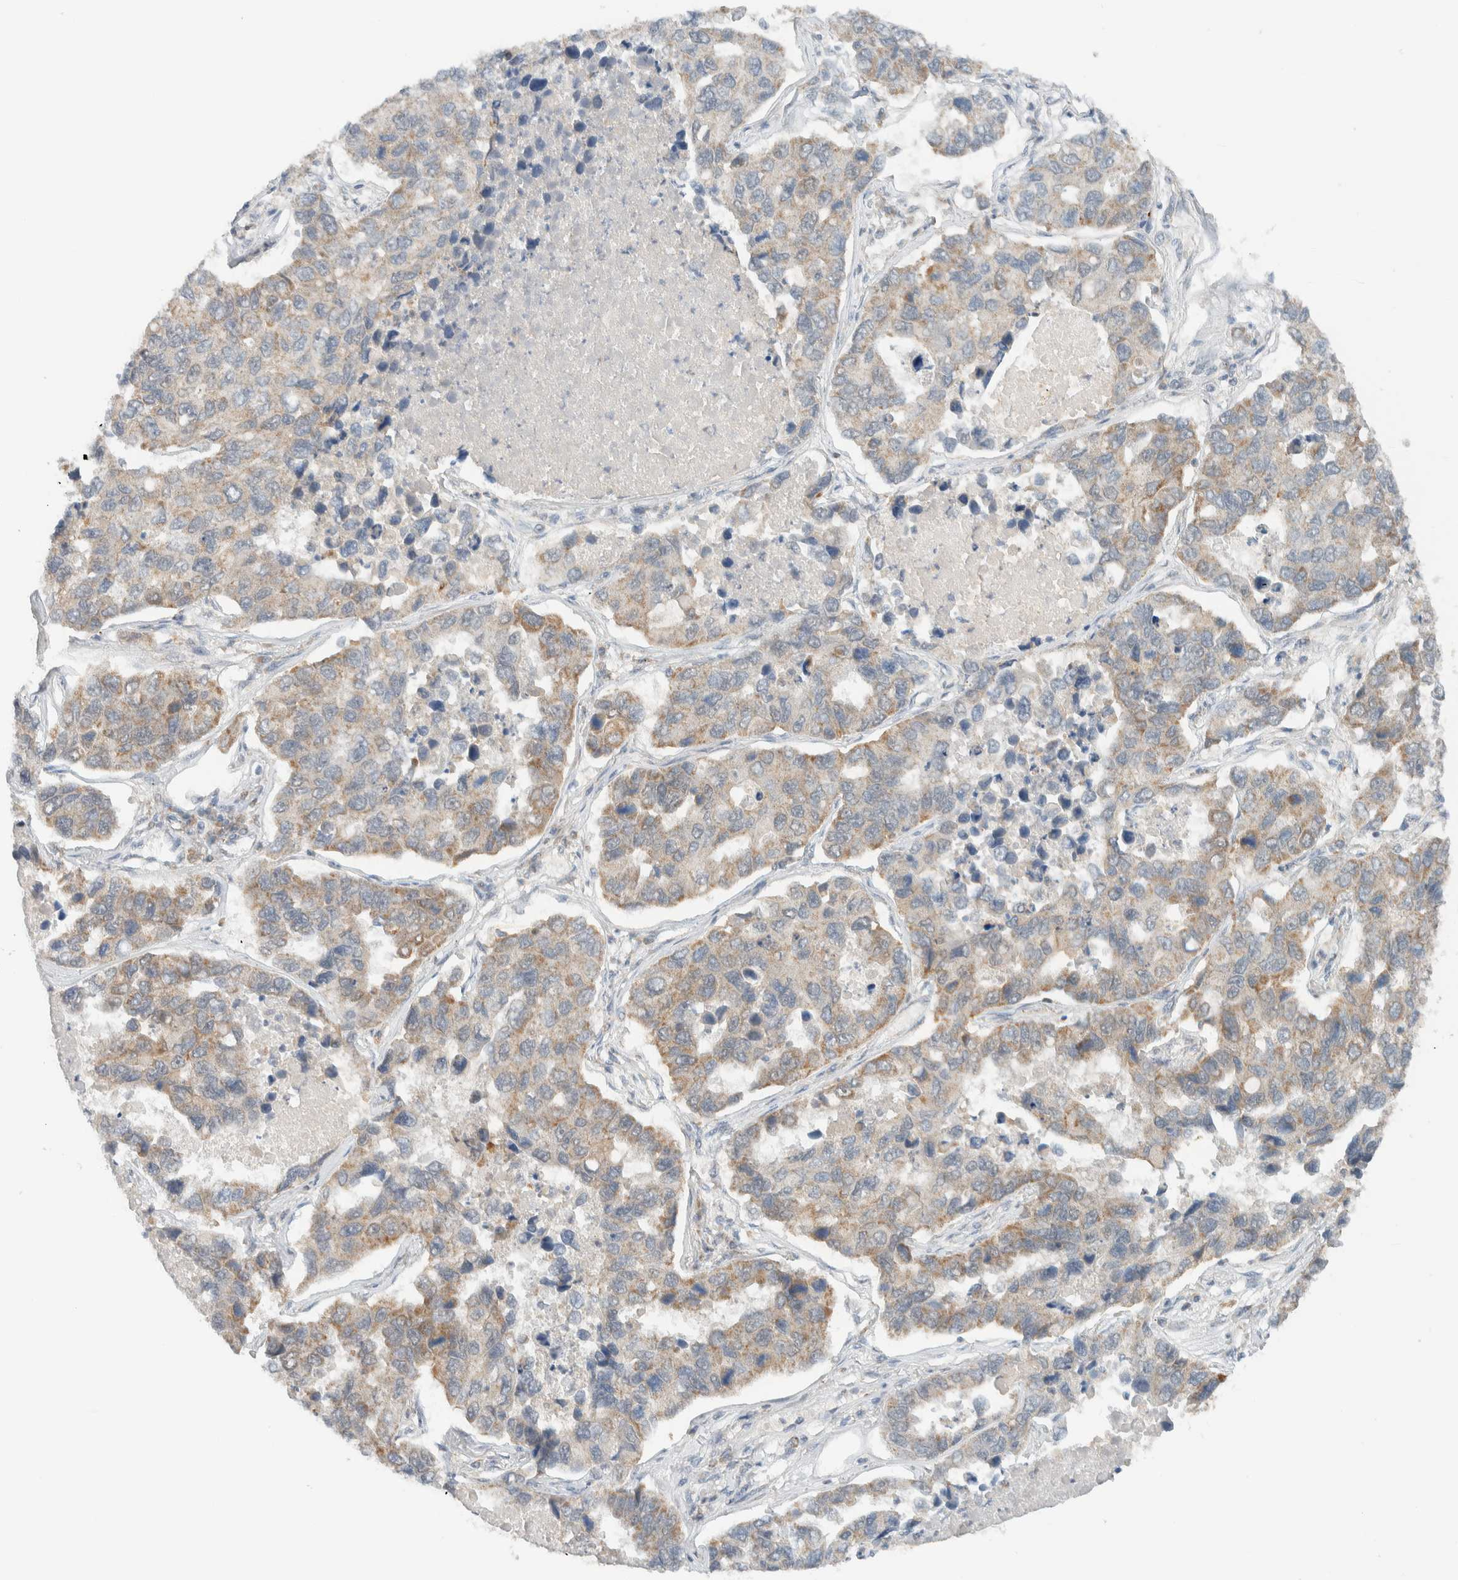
{"staining": {"intensity": "weak", "quantity": ">75%", "location": "cytoplasmic/membranous"}, "tissue": "lung cancer", "cell_type": "Tumor cells", "image_type": "cancer", "snomed": [{"axis": "morphology", "description": "Adenocarcinoma, NOS"}, {"axis": "topography", "description": "Lung"}], "caption": "Immunohistochemistry (IHC) image of lung adenocarcinoma stained for a protein (brown), which reveals low levels of weak cytoplasmic/membranous positivity in about >75% of tumor cells.", "gene": "MRPL41", "patient": {"sex": "male", "age": 64}}